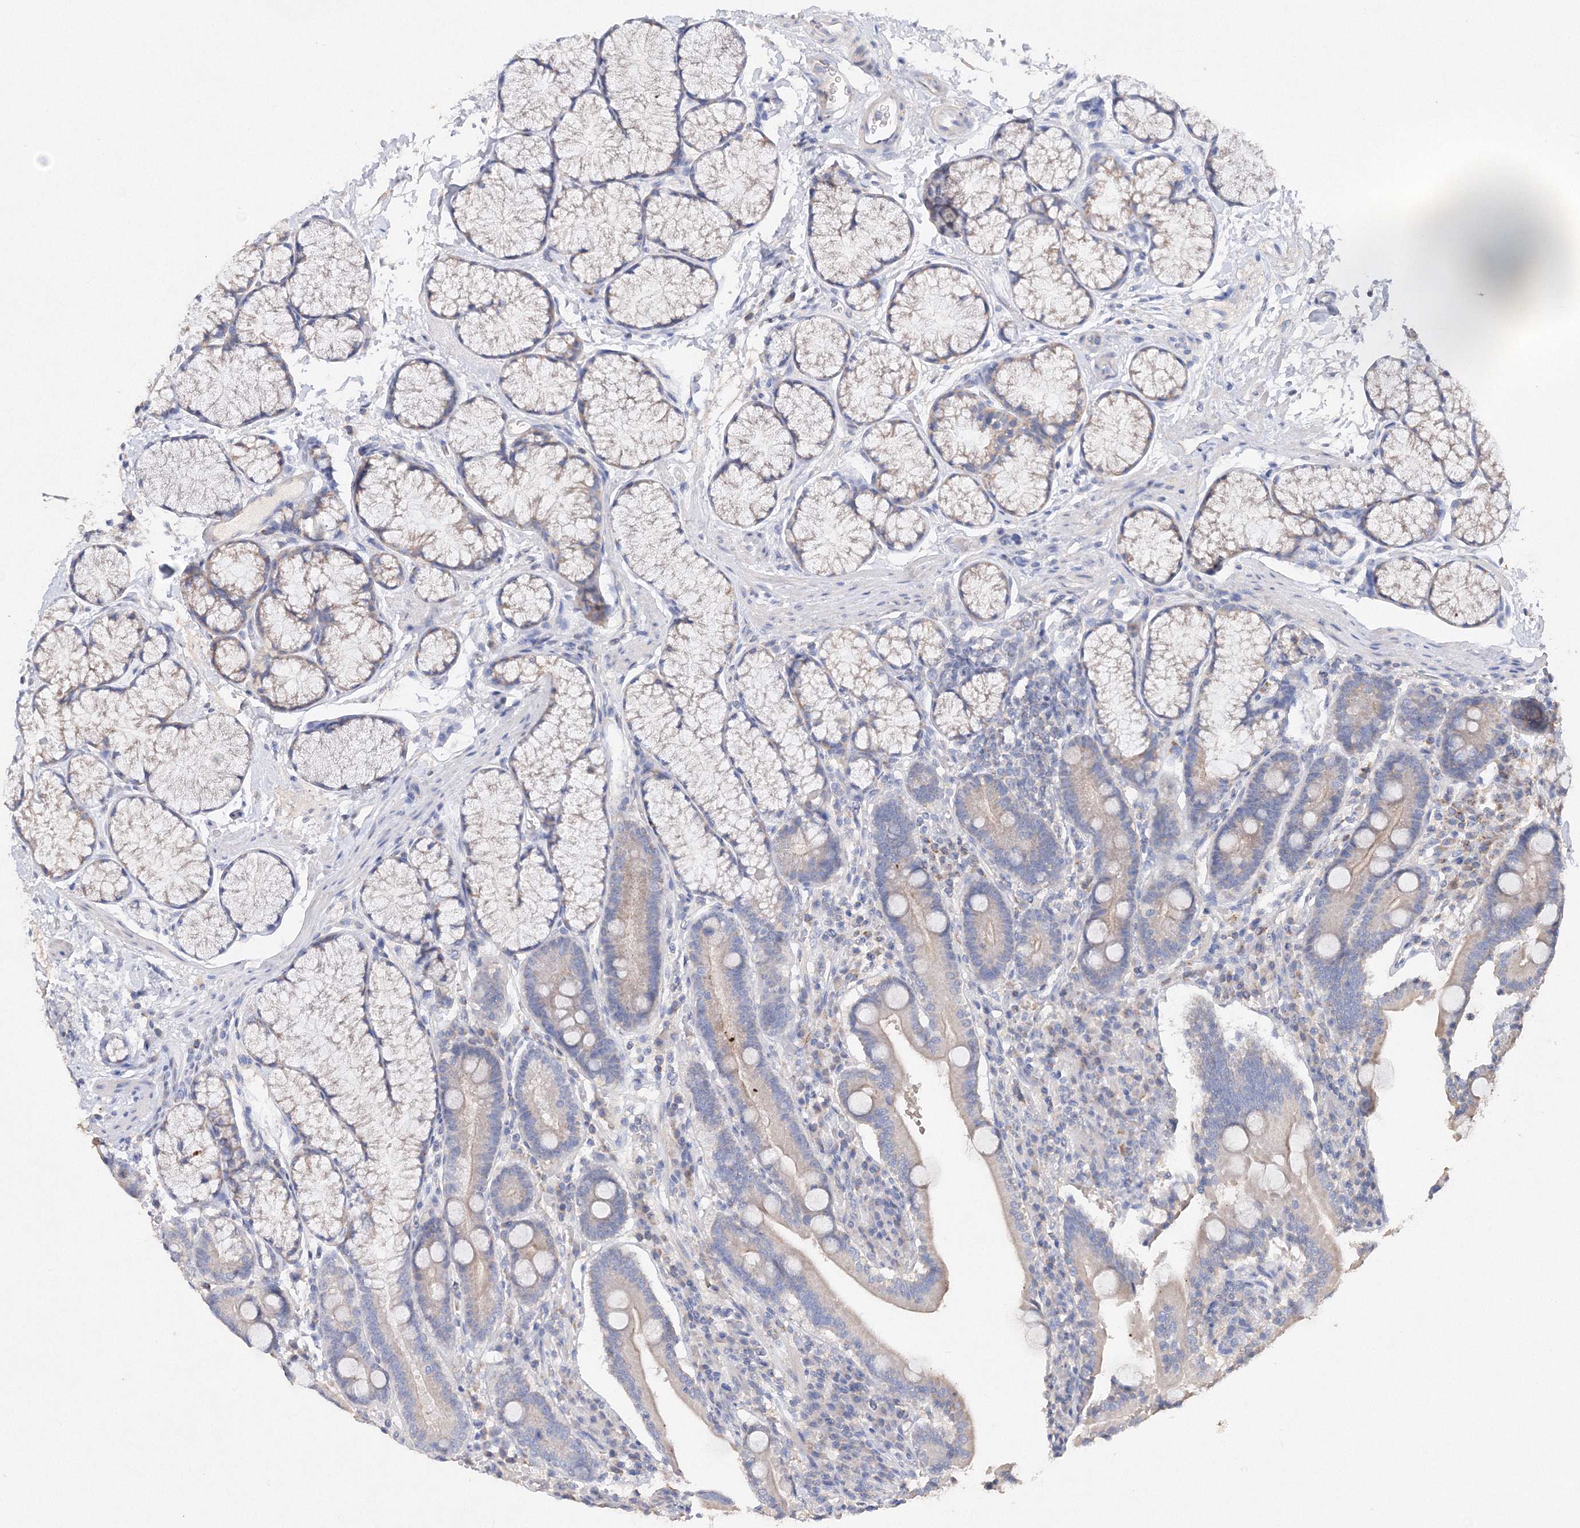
{"staining": {"intensity": "strong", "quantity": "25%-75%", "location": "cytoplasmic/membranous"}, "tissue": "duodenum", "cell_type": "Glandular cells", "image_type": "normal", "snomed": [{"axis": "morphology", "description": "Normal tissue, NOS"}, {"axis": "topography", "description": "Duodenum"}], "caption": "The histopathology image shows a brown stain indicating the presence of a protein in the cytoplasmic/membranous of glandular cells in duodenum.", "gene": "GLS", "patient": {"sex": "male", "age": 35}}